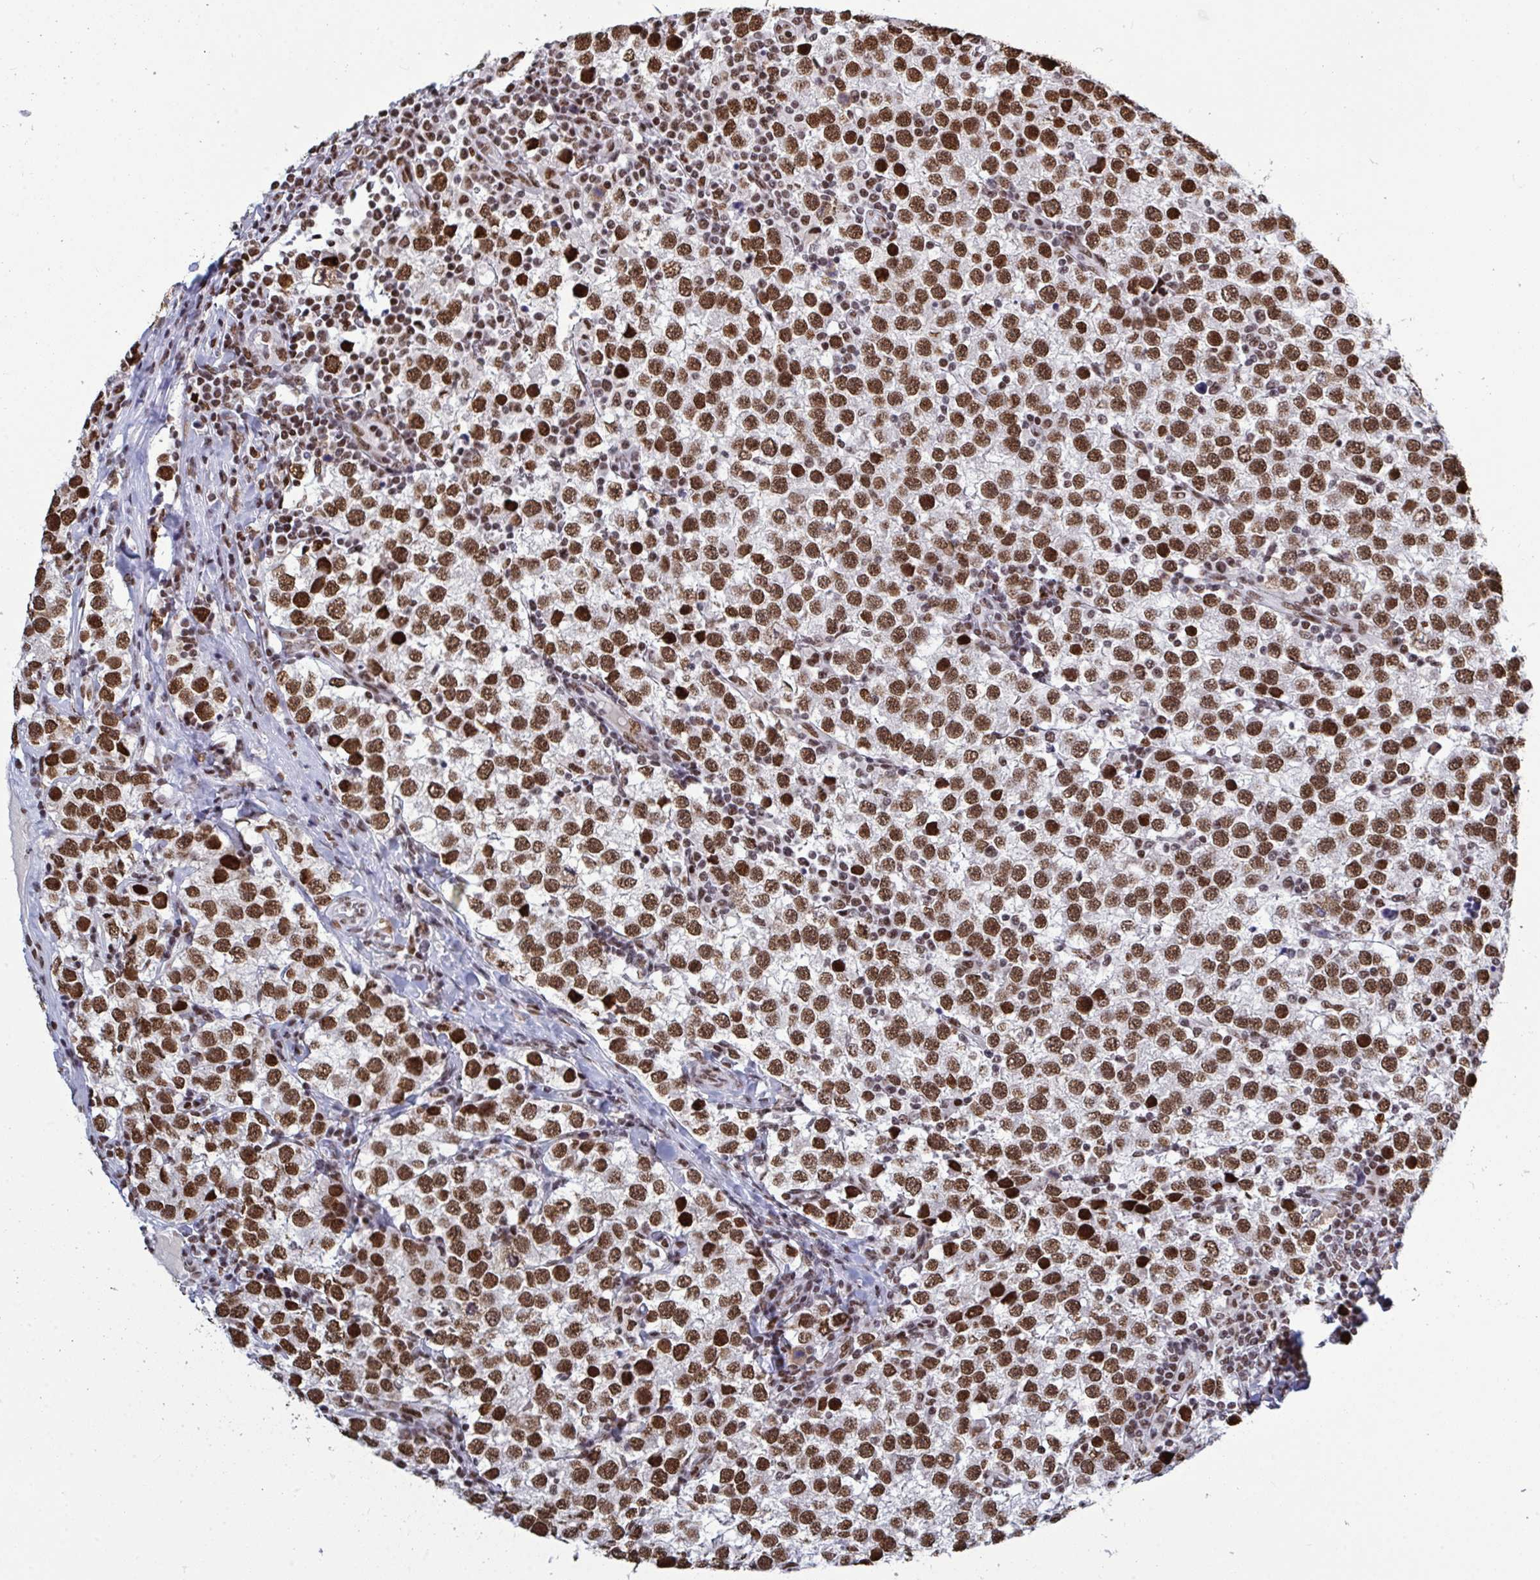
{"staining": {"intensity": "strong", "quantity": ">75%", "location": "nuclear"}, "tissue": "testis cancer", "cell_type": "Tumor cells", "image_type": "cancer", "snomed": [{"axis": "morphology", "description": "Seminoma, NOS"}, {"axis": "topography", "description": "Testis"}], "caption": "Protein positivity by immunohistochemistry shows strong nuclear staining in about >75% of tumor cells in testis seminoma.", "gene": "ZNF607", "patient": {"sex": "male", "age": 34}}